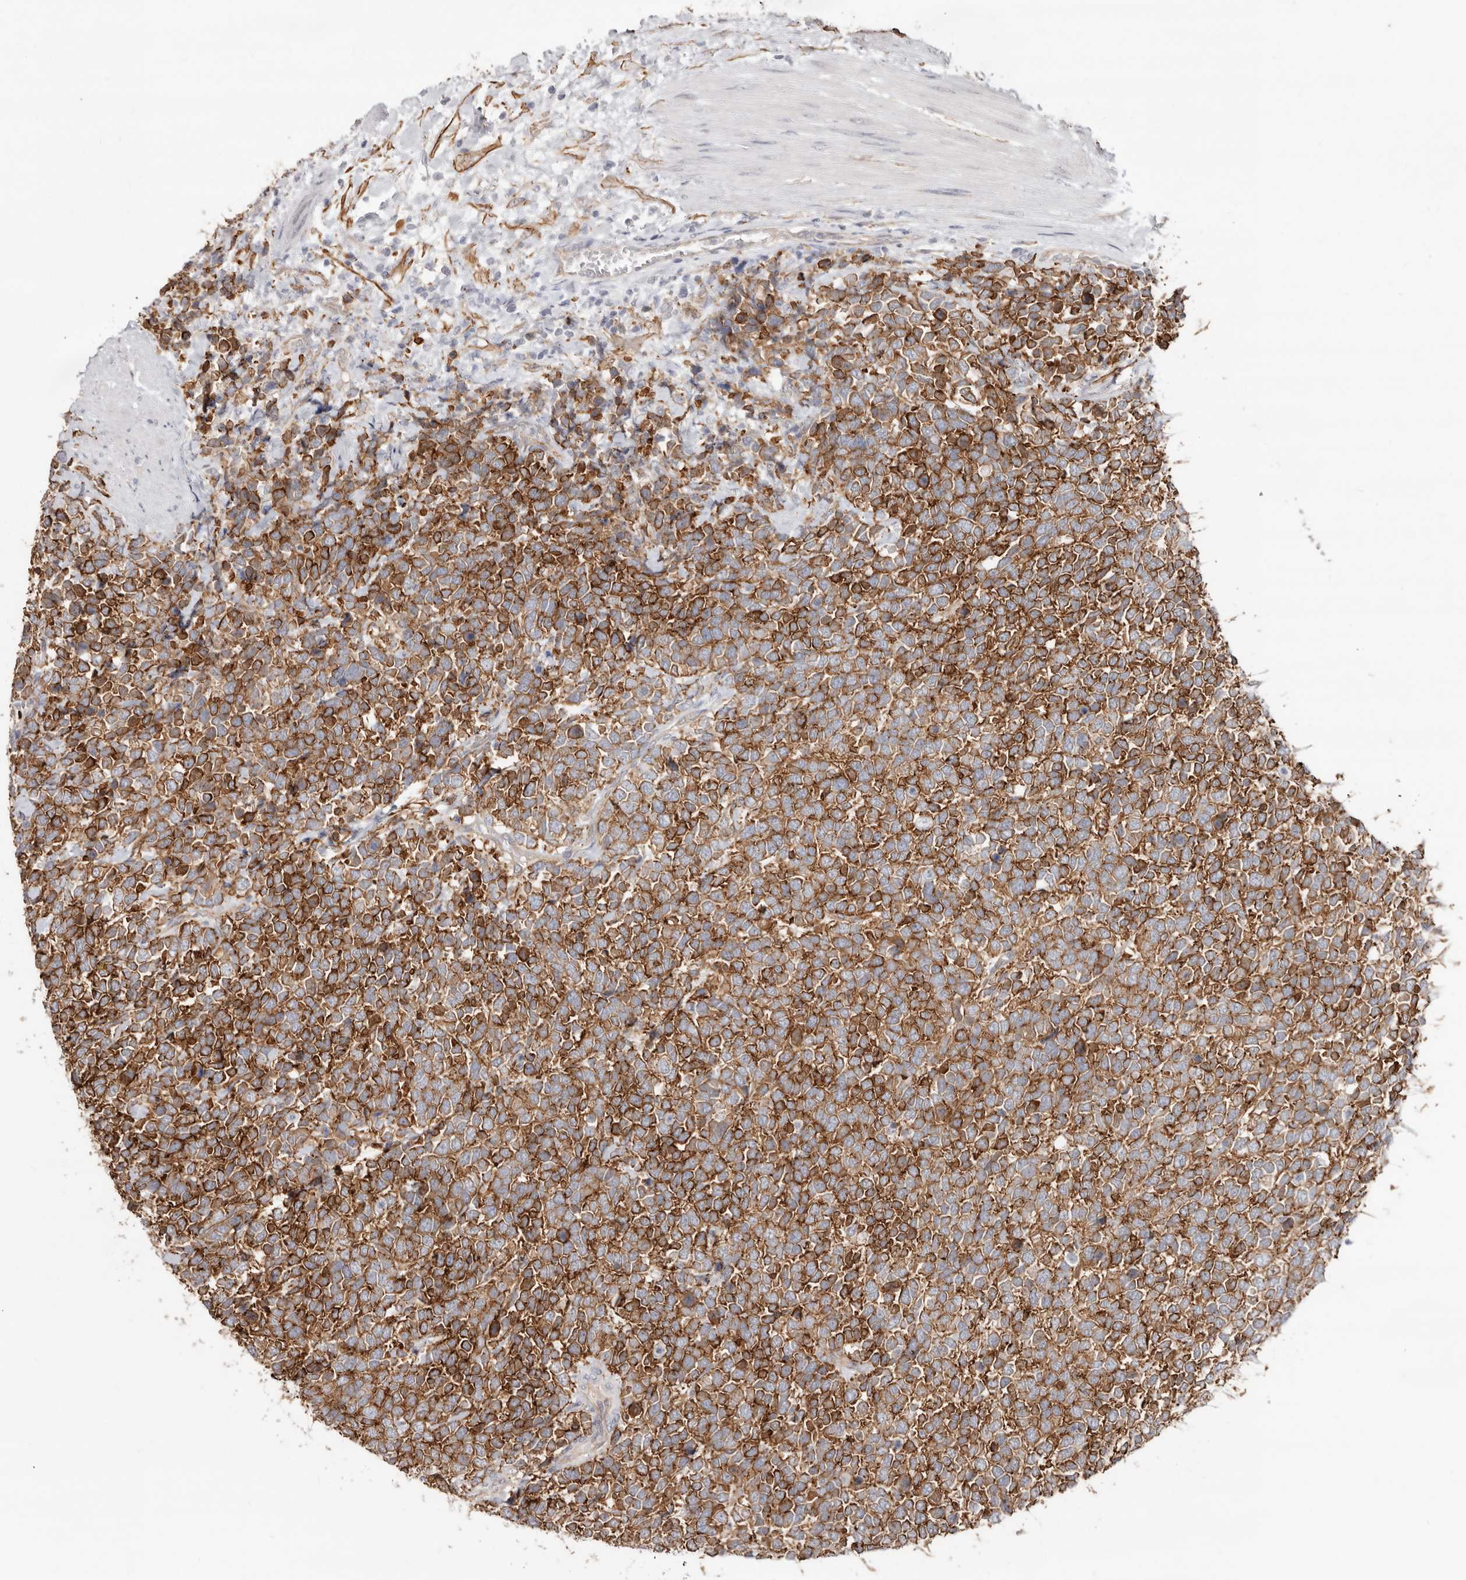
{"staining": {"intensity": "strong", "quantity": ">75%", "location": "cytoplasmic/membranous"}, "tissue": "urothelial cancer", "cell_type": "Tumor cells", "image_type": "cancer", "snomed": [{"axis": "morphology", "description": "Urothelial carcinoma, High grade"}, {"axis": "topography", "description": "Urinary bladder"}], "caption": "Brown immunohistochemical staining in human urothelial cancer displays strong cytoplasmic/membranous staining in approximately >75% of tumor cells. Nuclei are stained in blue.", "gene": "SZT2", "patient": {"sex": "female", "age": 82}}